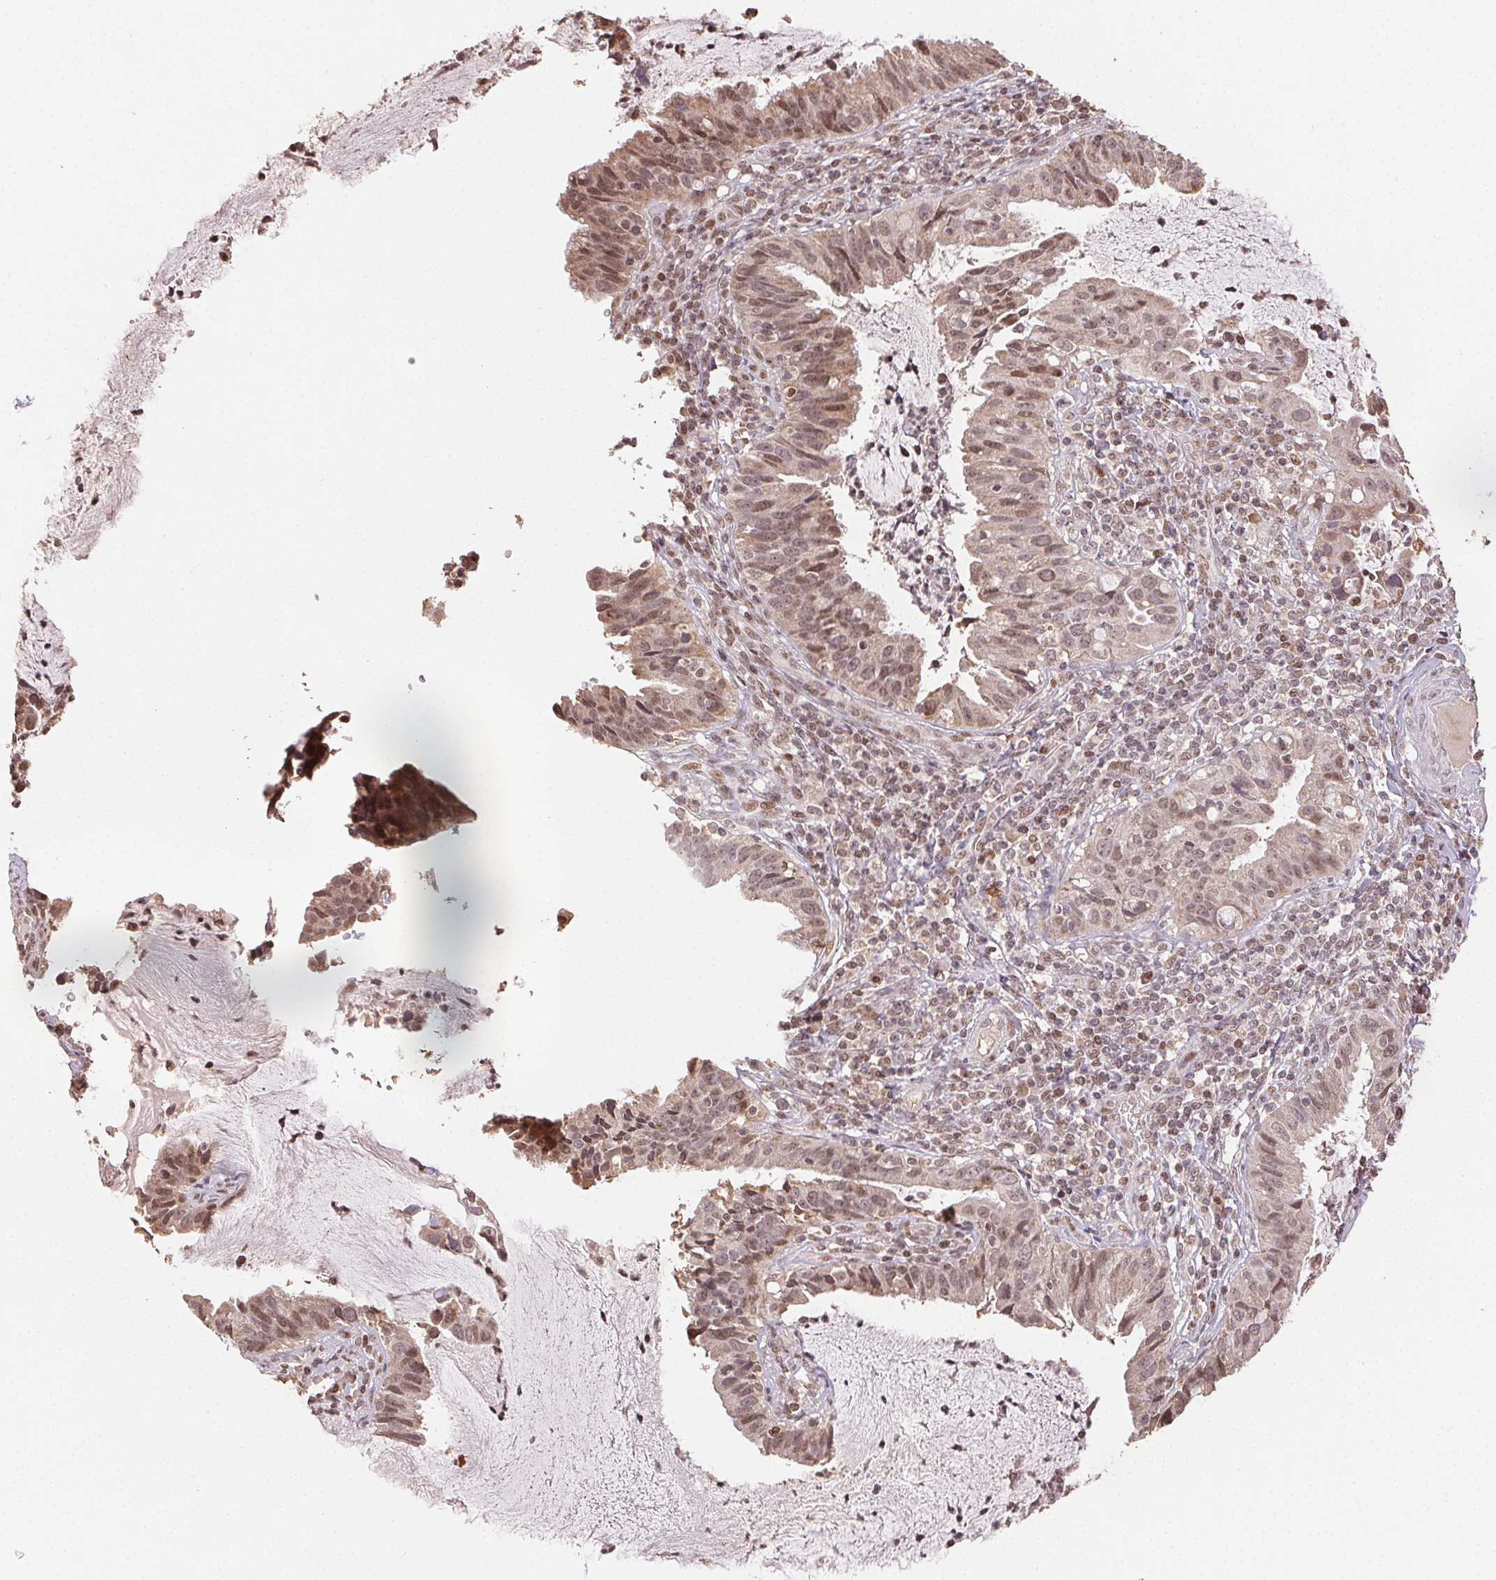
{"staining": {"intensity": "weak", "quantity": ">75%", "location": "cytoplasmic/membranous,nuclear"}, "tissue": "cervical cancer", "cell_type": "Tumor cells", "image_type": "cancer", "snomed": [{"axis": "morphology", "description": "Adenocarcinoma, NOS"}, {"axis": "topography", "description": "Cervix"}], "caption": "DAB (3,3'-diaminobenzidine) immunohistochemical staining of cervical adenocarcinoma demonstrates weak cytoplasmic/membranous and nuclear protein staining in approximately >75% of tumor cells.", "gene": "MAPKAPK2", "patient": {"sex": "female", "age": 34}}